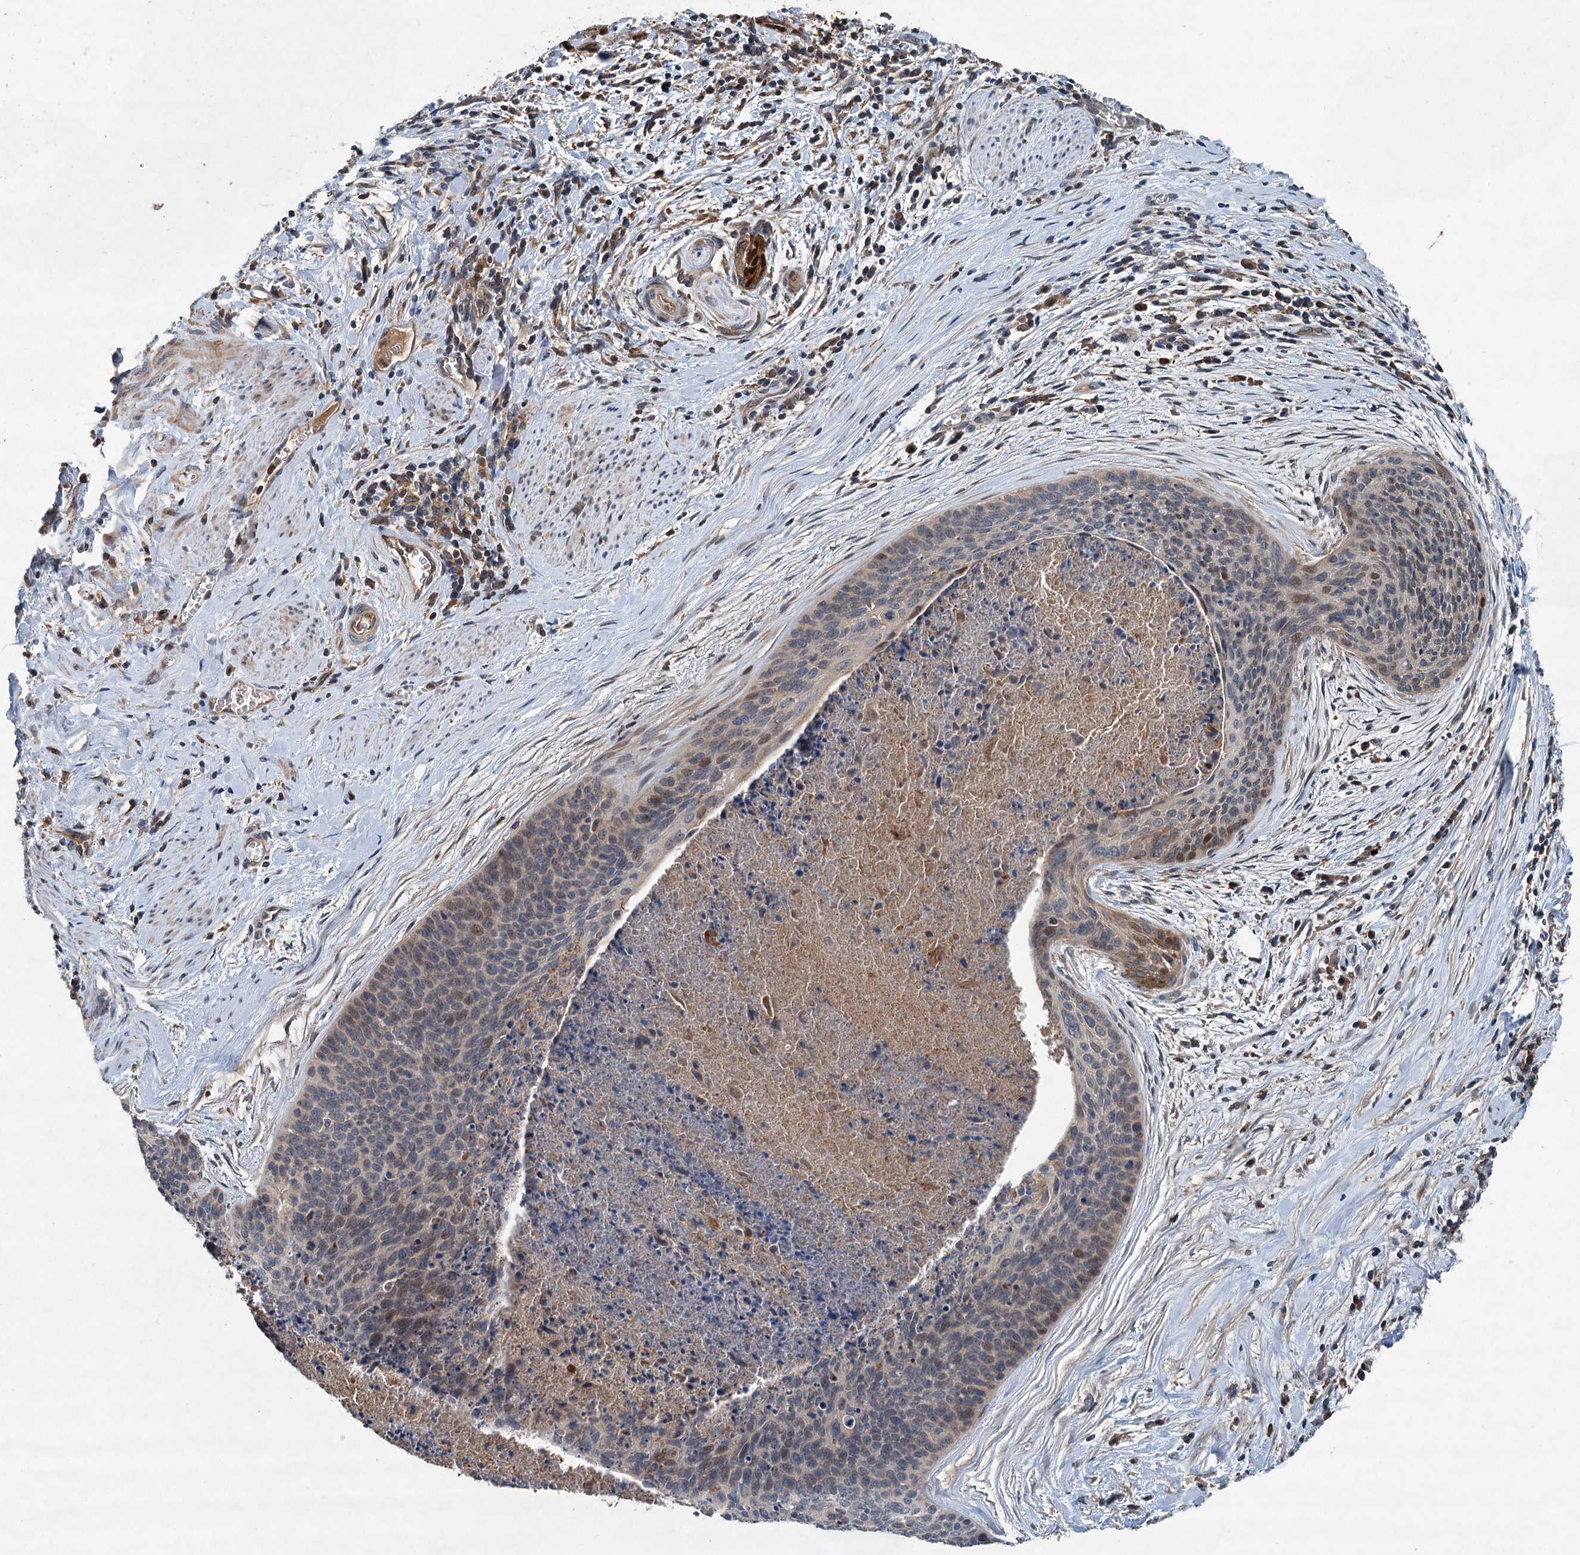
{"staining": {"intensity": "weak", "quantity": "25%-75%", "location": "nuclear"}, "tissue": "cervical cancer", "cell_type": "Tumor cells", "image_type": "cancer", "snomed": [{"axis": "morphology", "description": "Squamous cell carcinoma, NOS"}, {"axis": "topography", "description": "Cervix"}], "caption": "Protein analysis of squamous cell carcinoma (cervical) tissue reveals weak nuclear staining in approximately 25%-75% of tumor cells.", "gene": "TAPBPL", "patient": {"sex": "female", "age": 55}}